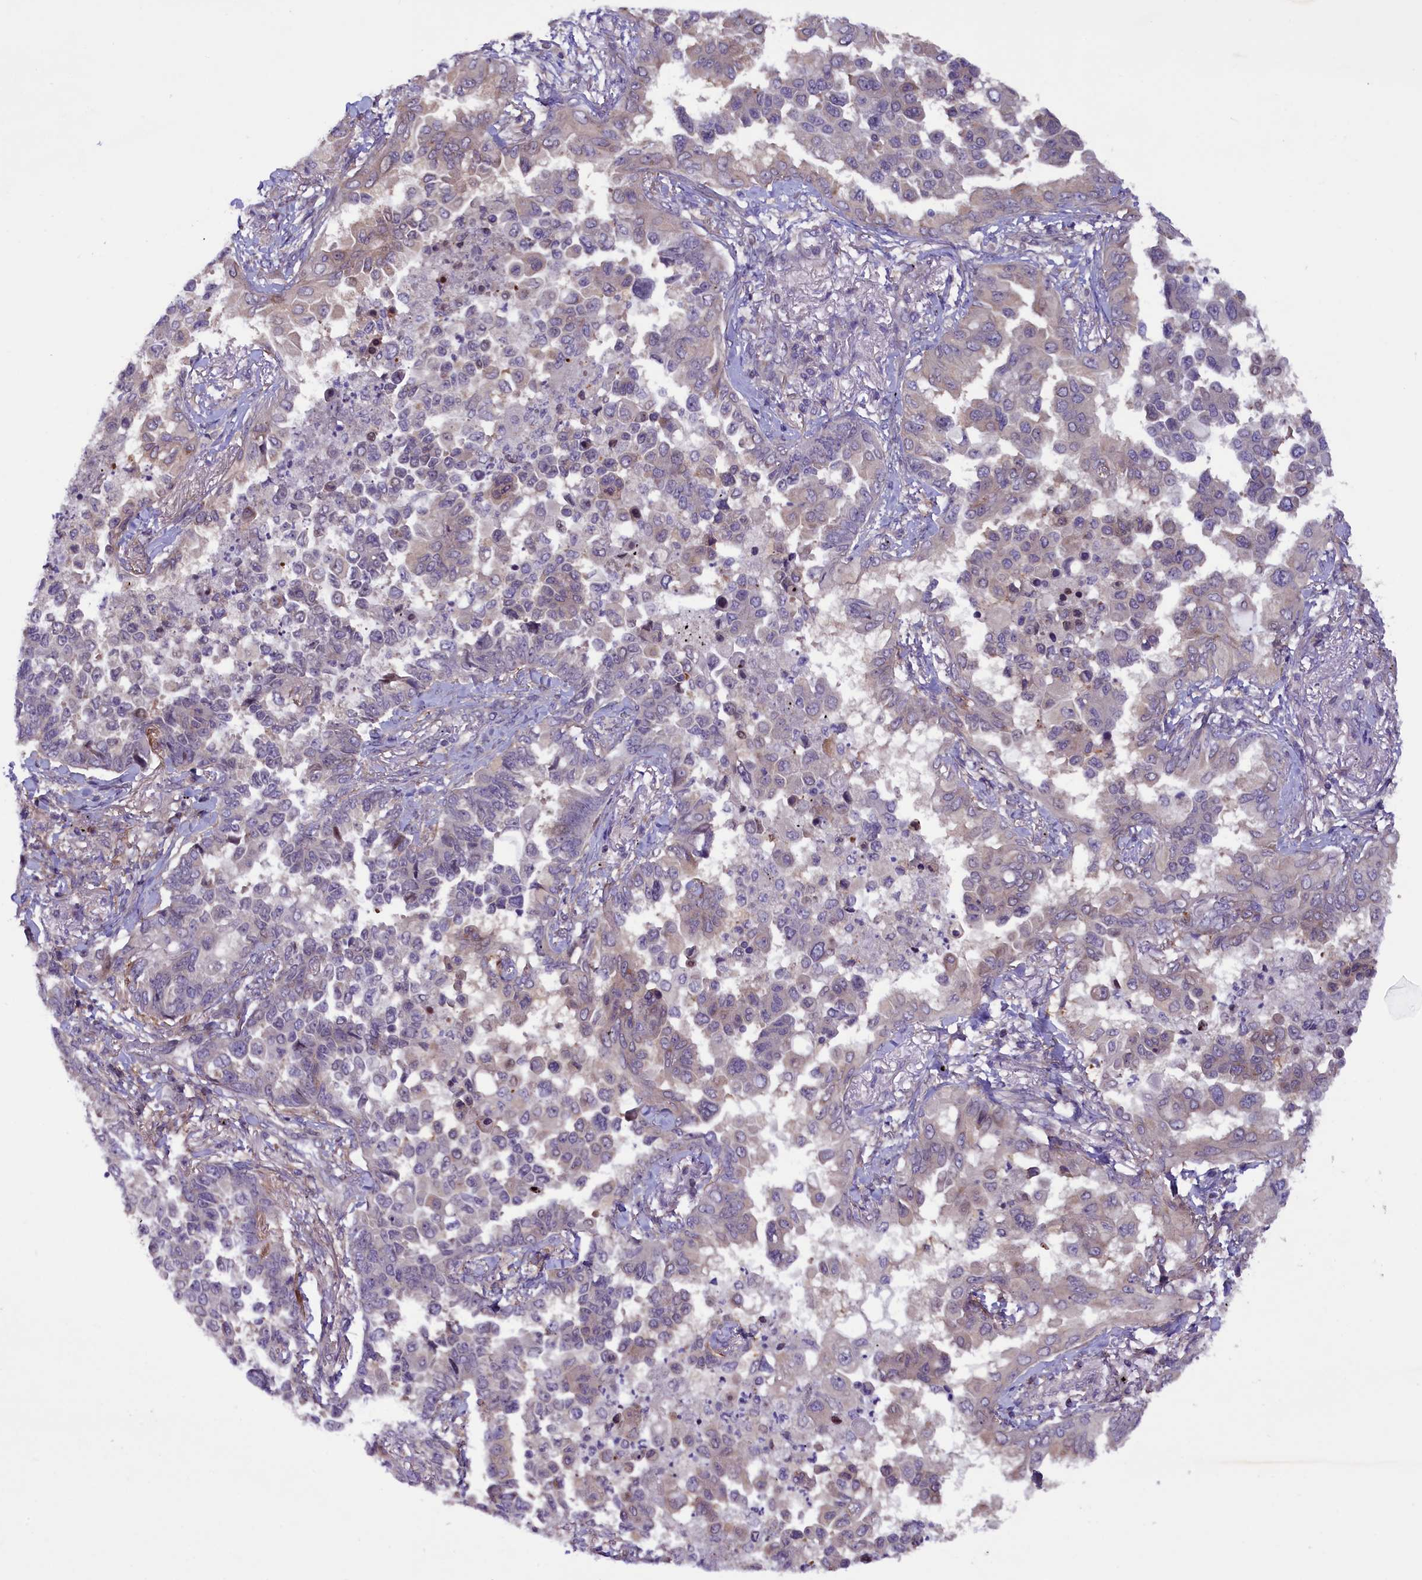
{"staining": {"intensity": "negative", "quantity": "none", "location": "none"}, "tissue": "lung cancer", "cell_type": "Tumor cells", "image_type": "cancer", "snomed": [{"axis": "morphology", "description": "Adenocarcinoma, NOS"}, {"axis": "topography", "description": "Lung"}], "caption": "Adenocarcinoma (lung) stained for a protein using immunohistochemistry (IHC) exhibits no expression tumor cells.", "gene": "MAN2C1", "patient": {"sex": "female", "age": 67}}